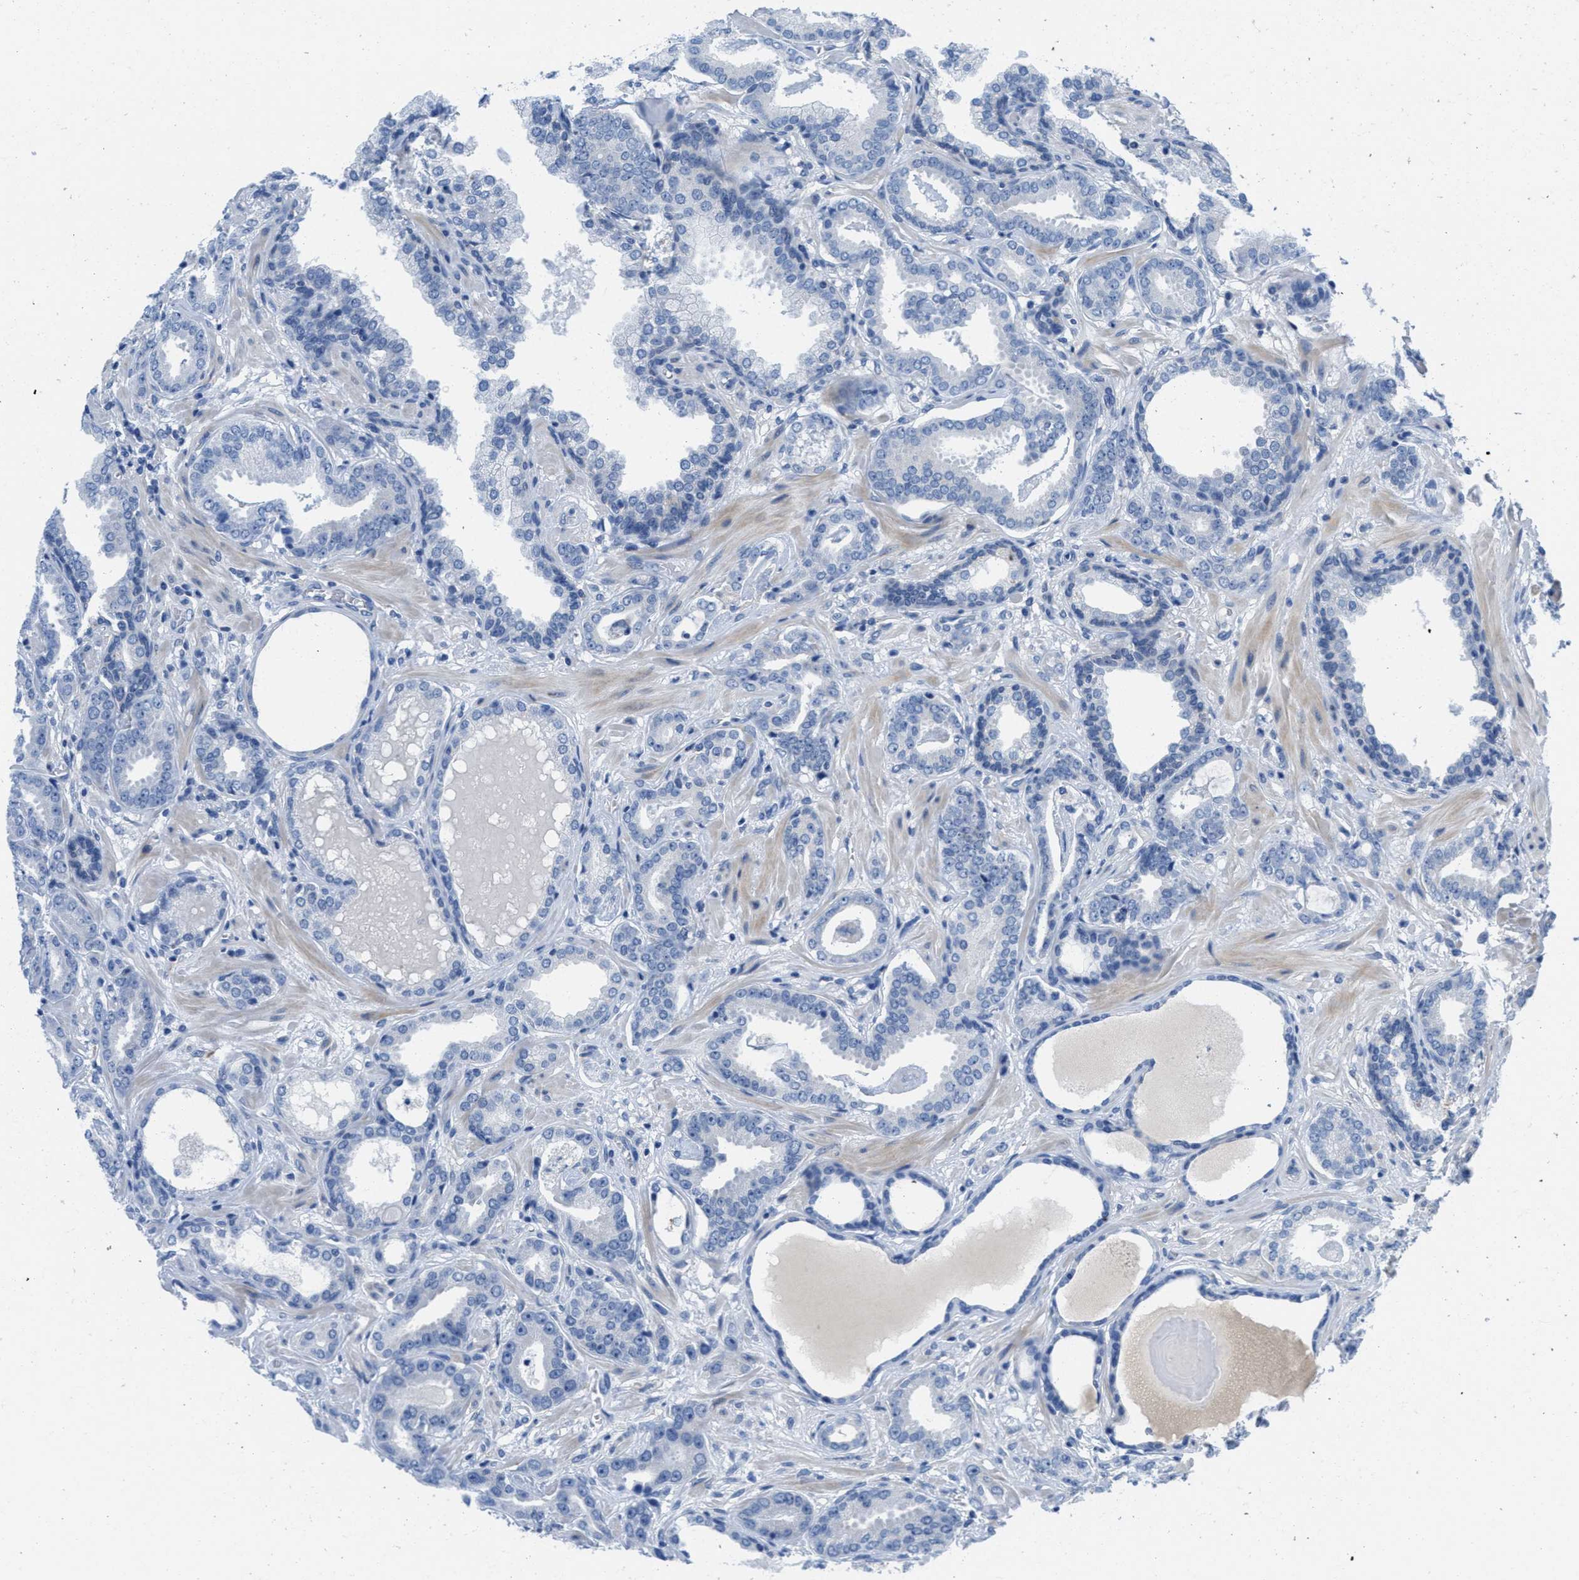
{"staining": {"intensity": "negative", "quantity": "none", "location": "none"}, "tissue": "prostate cancer", "cell_type": "Tumor cells", "image_type": "cancer", "snomed": [{"axis": "morphology", "description": "Adenocarcinoma, Low grade"}, {"axis": "topography", "description": "Prostate"}], "caption": "Tumor cells are negative for protein expression in human low-grade adenocarcinoma (prostate).", "gene": "PTDSS1", "patient": {"sex": "male", "age": 53}}